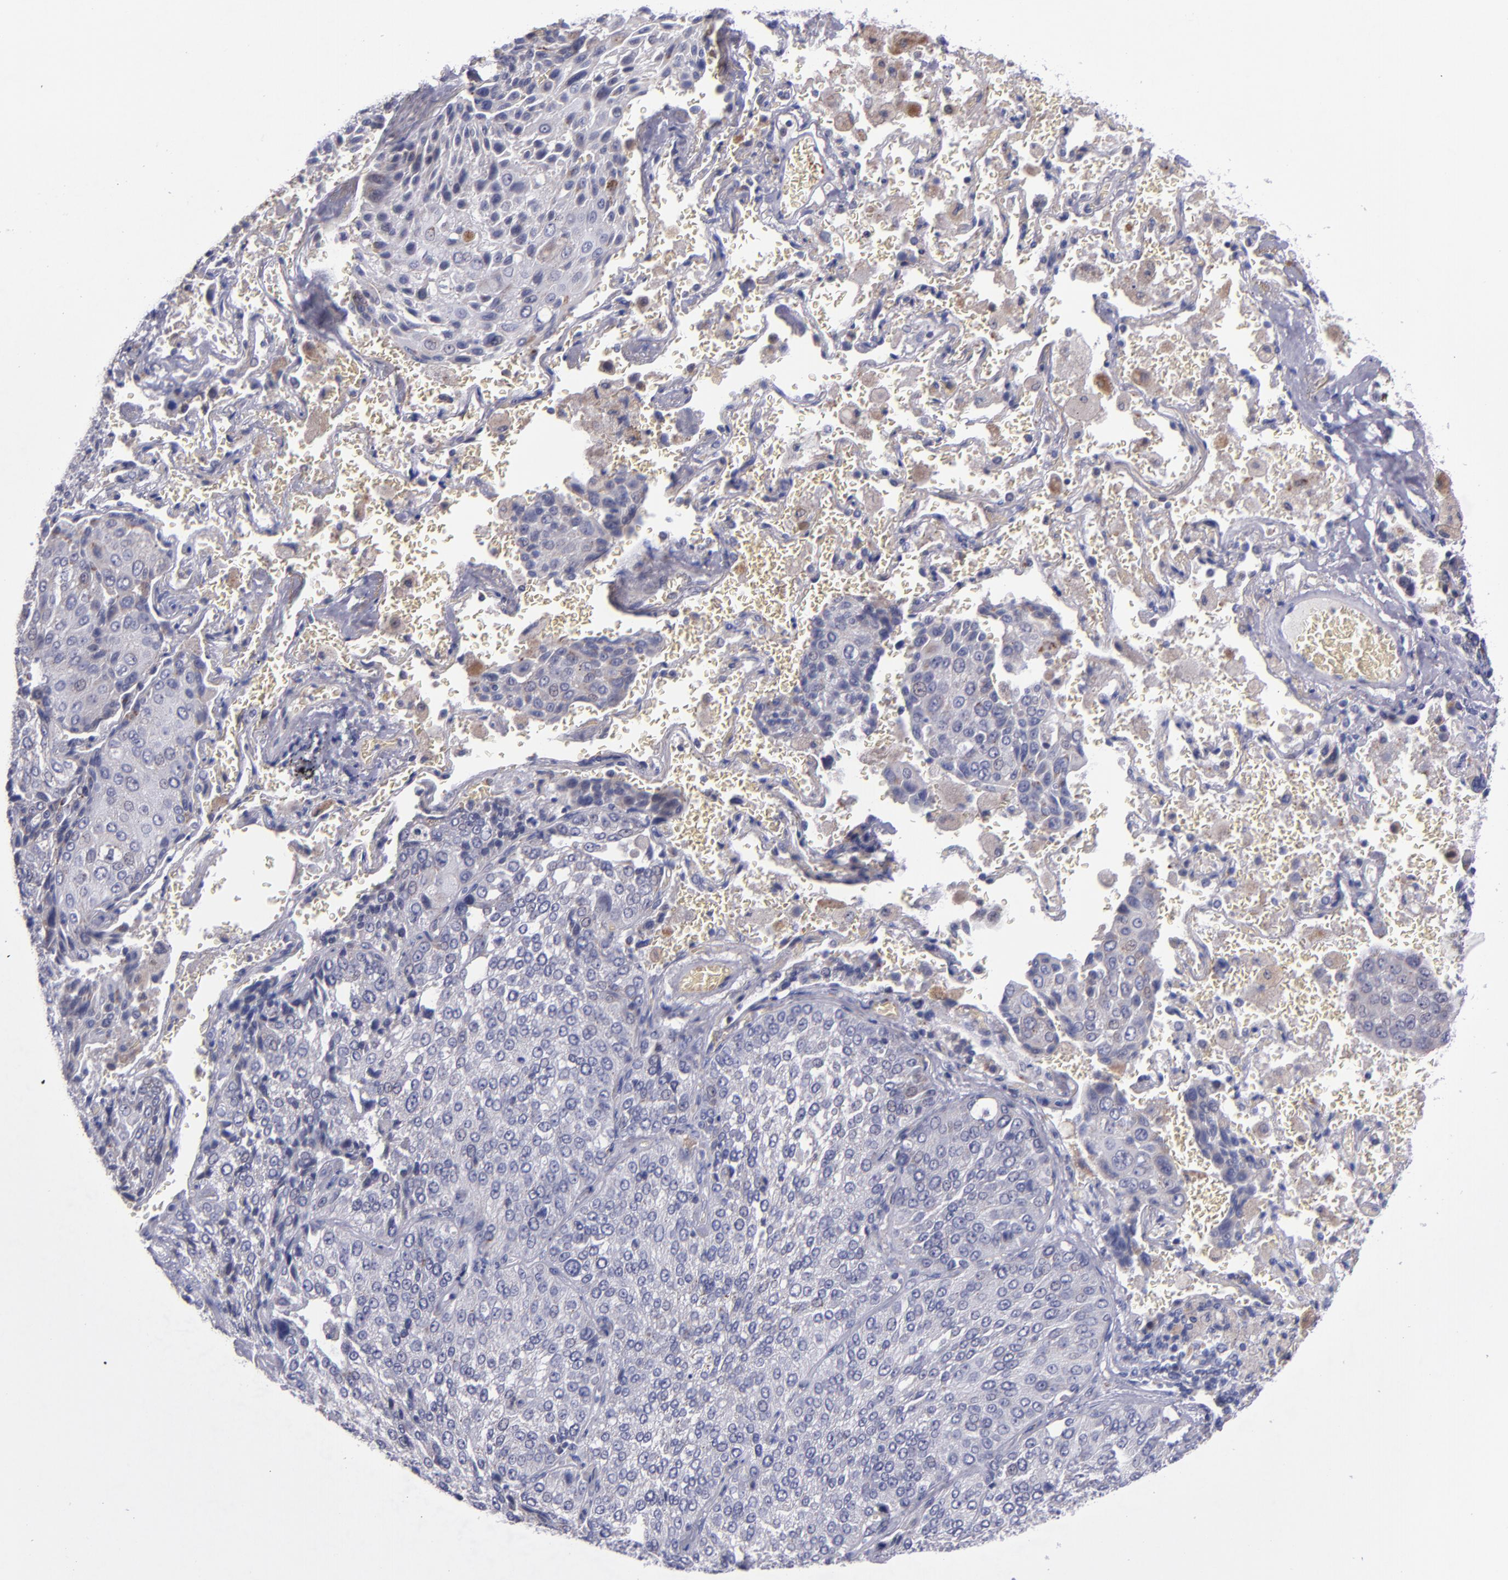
{"staining": {"intensity": "weak", "quantity": "<25%", "location": "cytoplasmic/membranous"}, "tissue": "lung cancer", "cell_type": "Tumor cells", "image_type": "cancer", "snomed": [{"axis": "morphology", "description": "Squamous cell carcinoma, NOS"}, {"axis": "topography", "description": "Lung"}], "caption": "Squamous cell carcinoma (lung) was stained to show a protein in brown. There is no significant expression in tumor cells. (IHC, brightfield microscopy, high magnification).", "gene": "RAB41", "patient": {"sex": "male", "age": 54}}